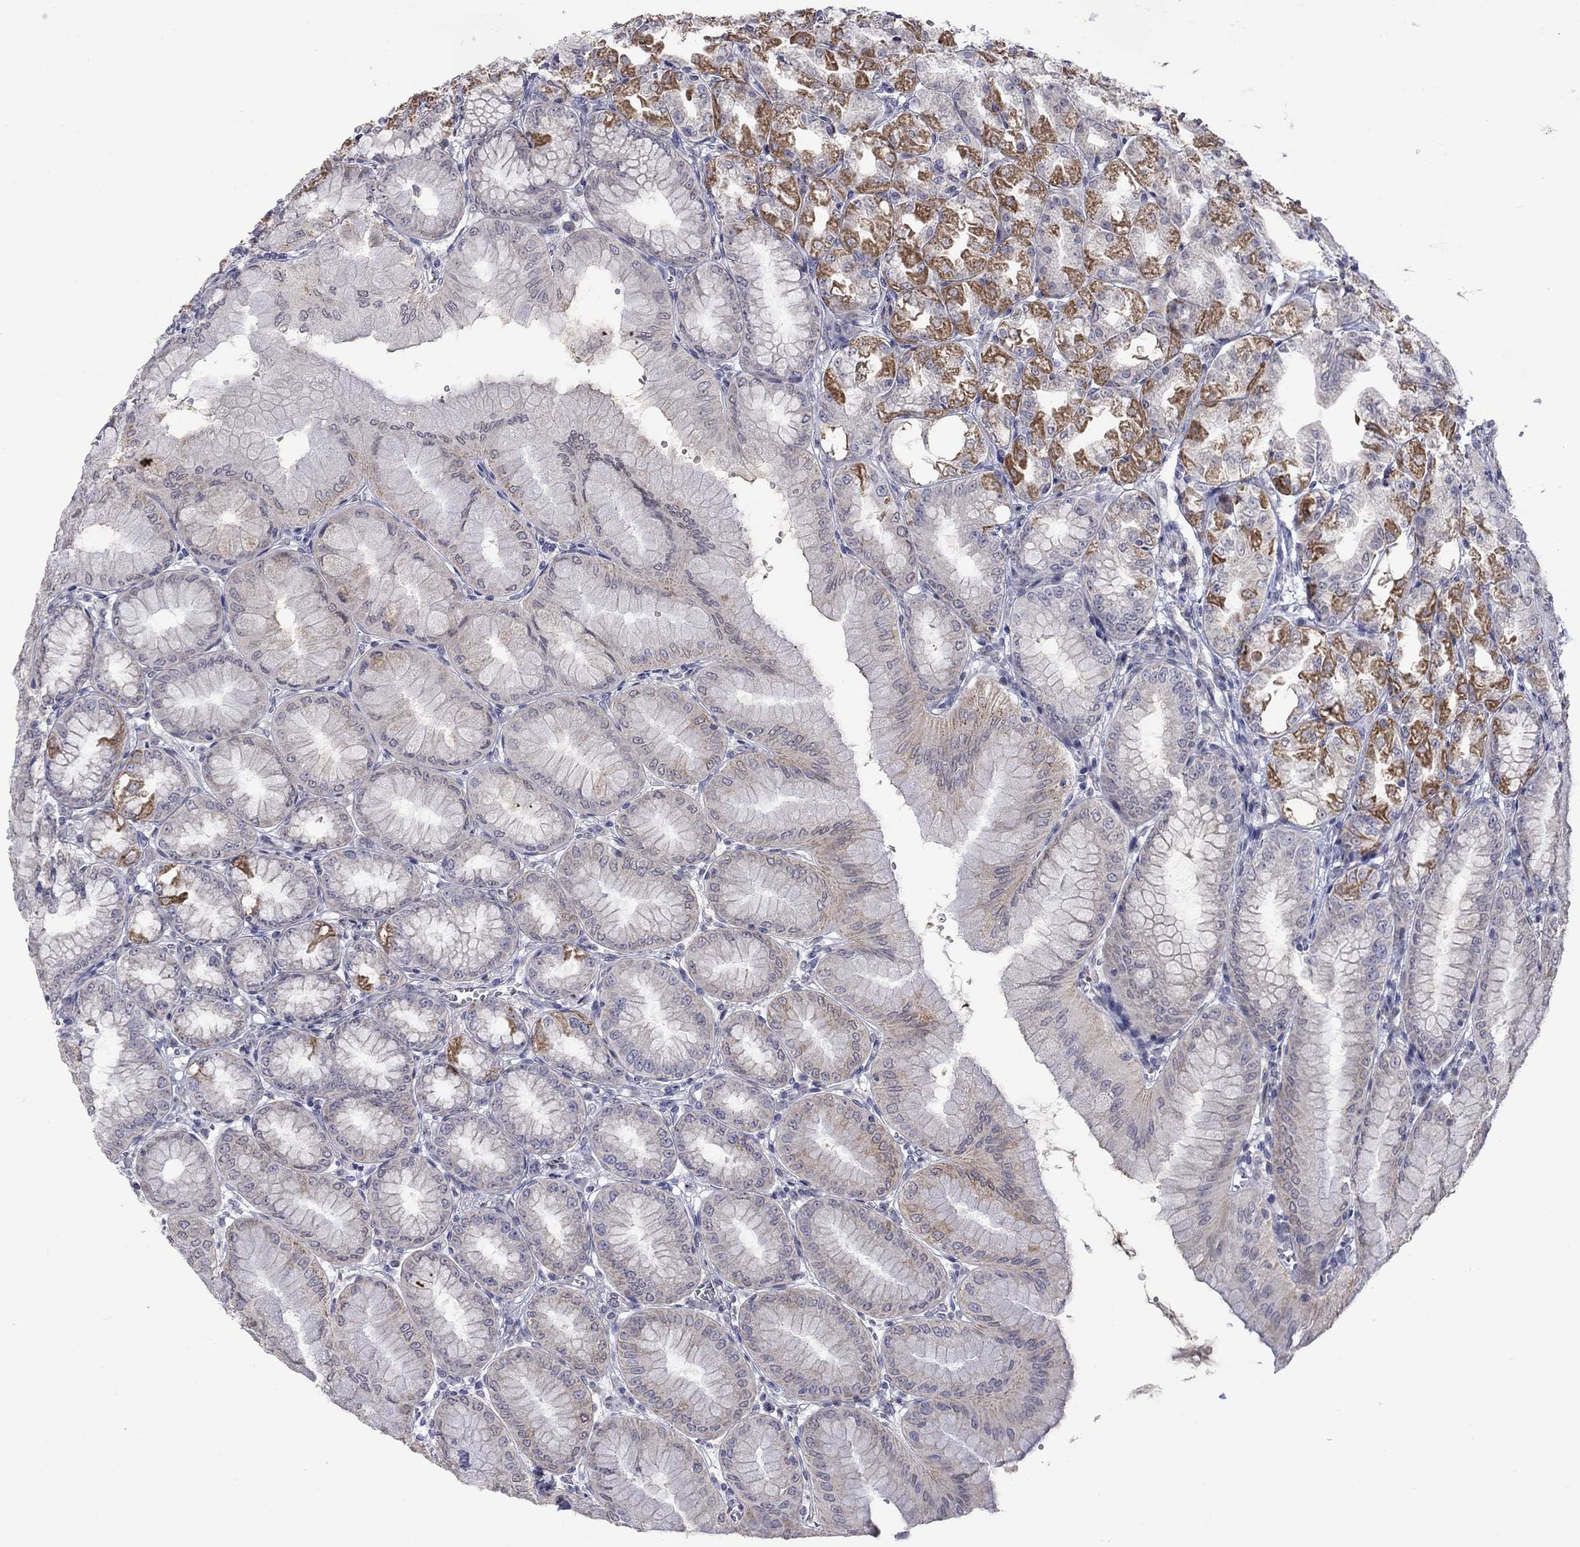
{"staining": {"intensity": "strong", "quantity": "25%-75%", "location": "cytoplasmic/membranous"}, "tissue": "stomach", "cell_type": "Glandular cells", "image_type": "normal", "snomed": [{"axis": "morphology", "description": "Normal tissue, NOS"}, {"axis": "topography", "description": "Stomach, lower"}], "caption": "A micrograph of stomach stained for a protein reveals strong cytoplasmic/membranous brown staining in glandular cells.", "gene": "KCNJ16", "patient": {"sex": "male", "age": 71}}